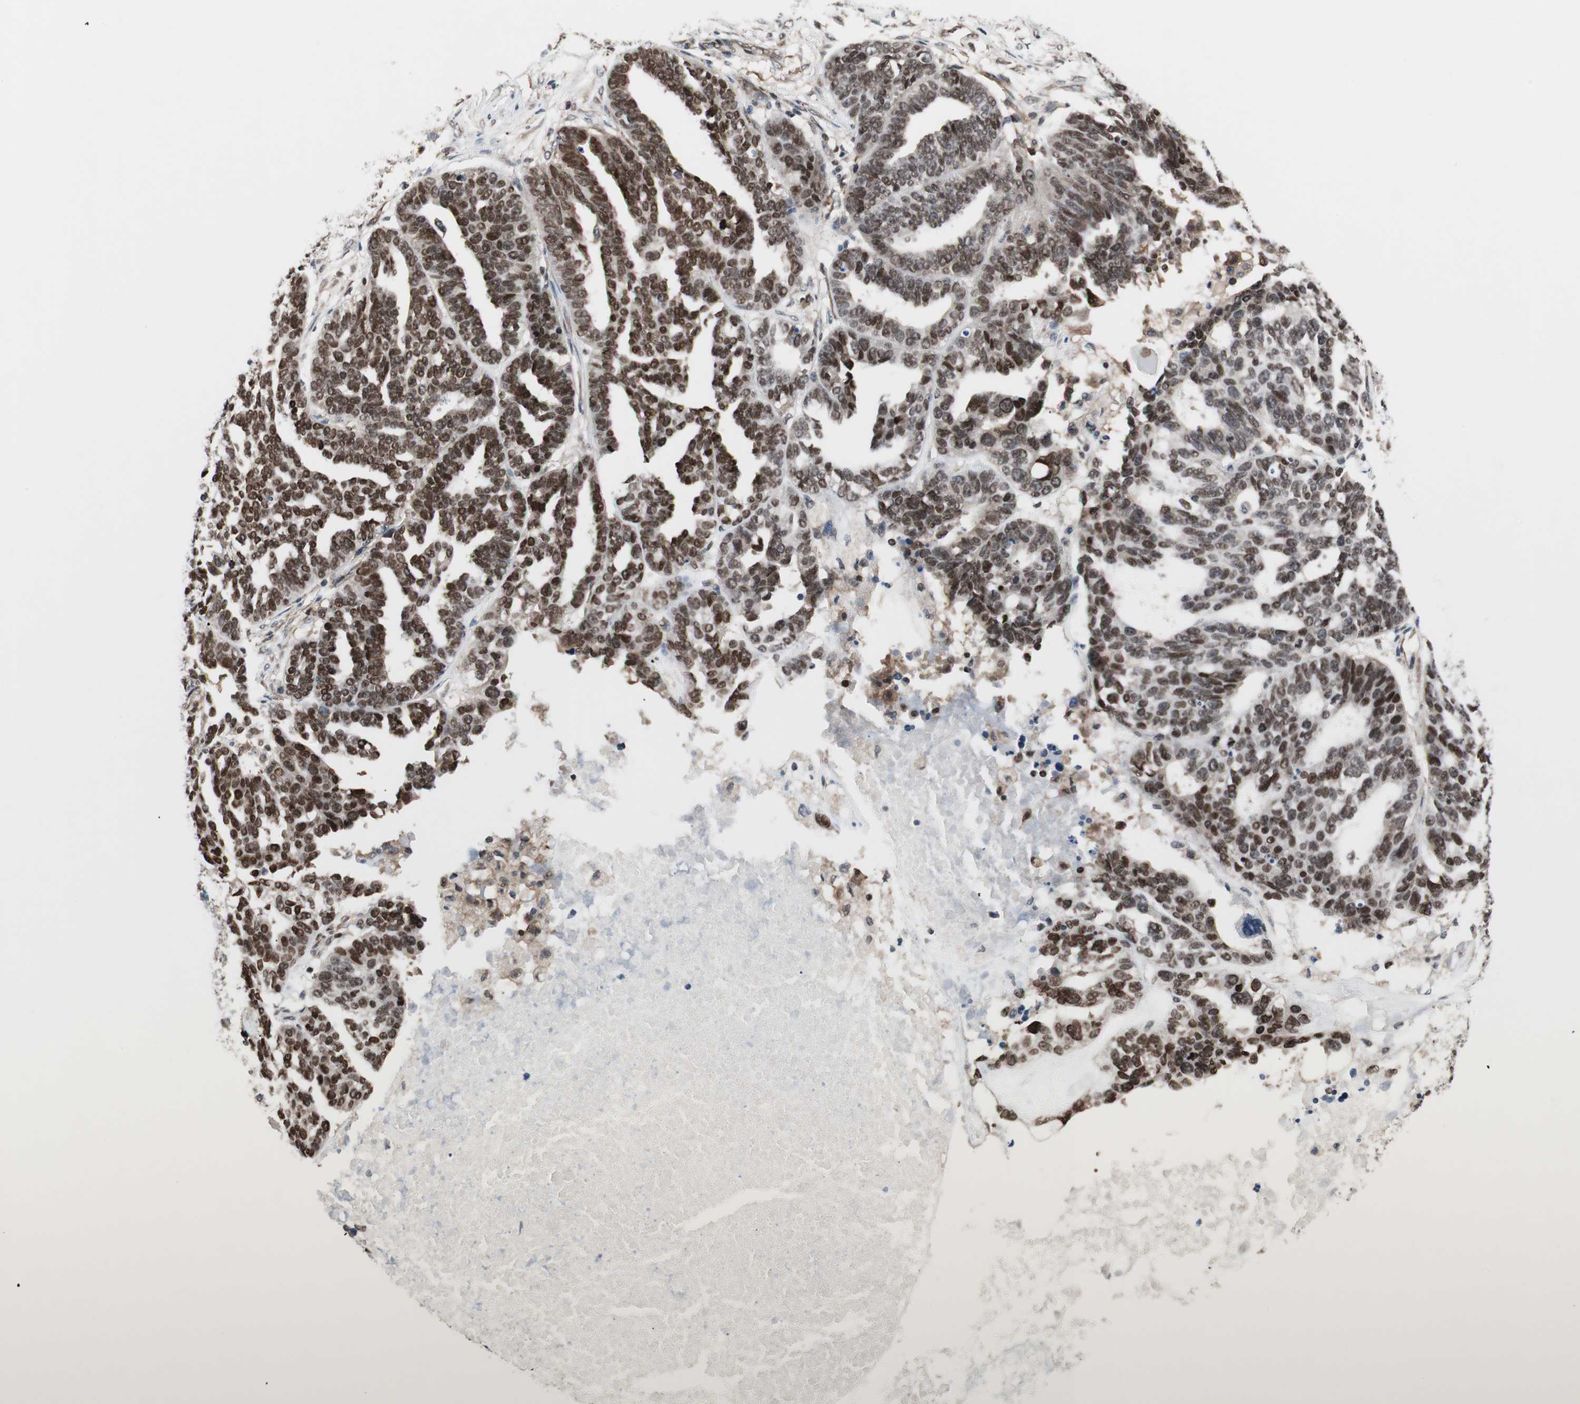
{"staining": {"intensity": "strong", "quantity": ">75%", "location": "nuclear"}, "tissue": "ovarian cancer", "cell_type": "Tumor cells", "image_type": "cancer", "snomed": [{"axis": "morphology", "description": "Cystadenocarcinoma, serous, NOS"}, {"axis": "topography", "description": "Ovary"}], "caption": "Approximately >75% of tumor cells in serous cystadenocarcinoma (ovarian) exhibit strong nuclear protein positivity as visualized by brown immunohistochemical staining.", "gene": "ZNF512B", "patient": {"sex": "female", "age": 59}}